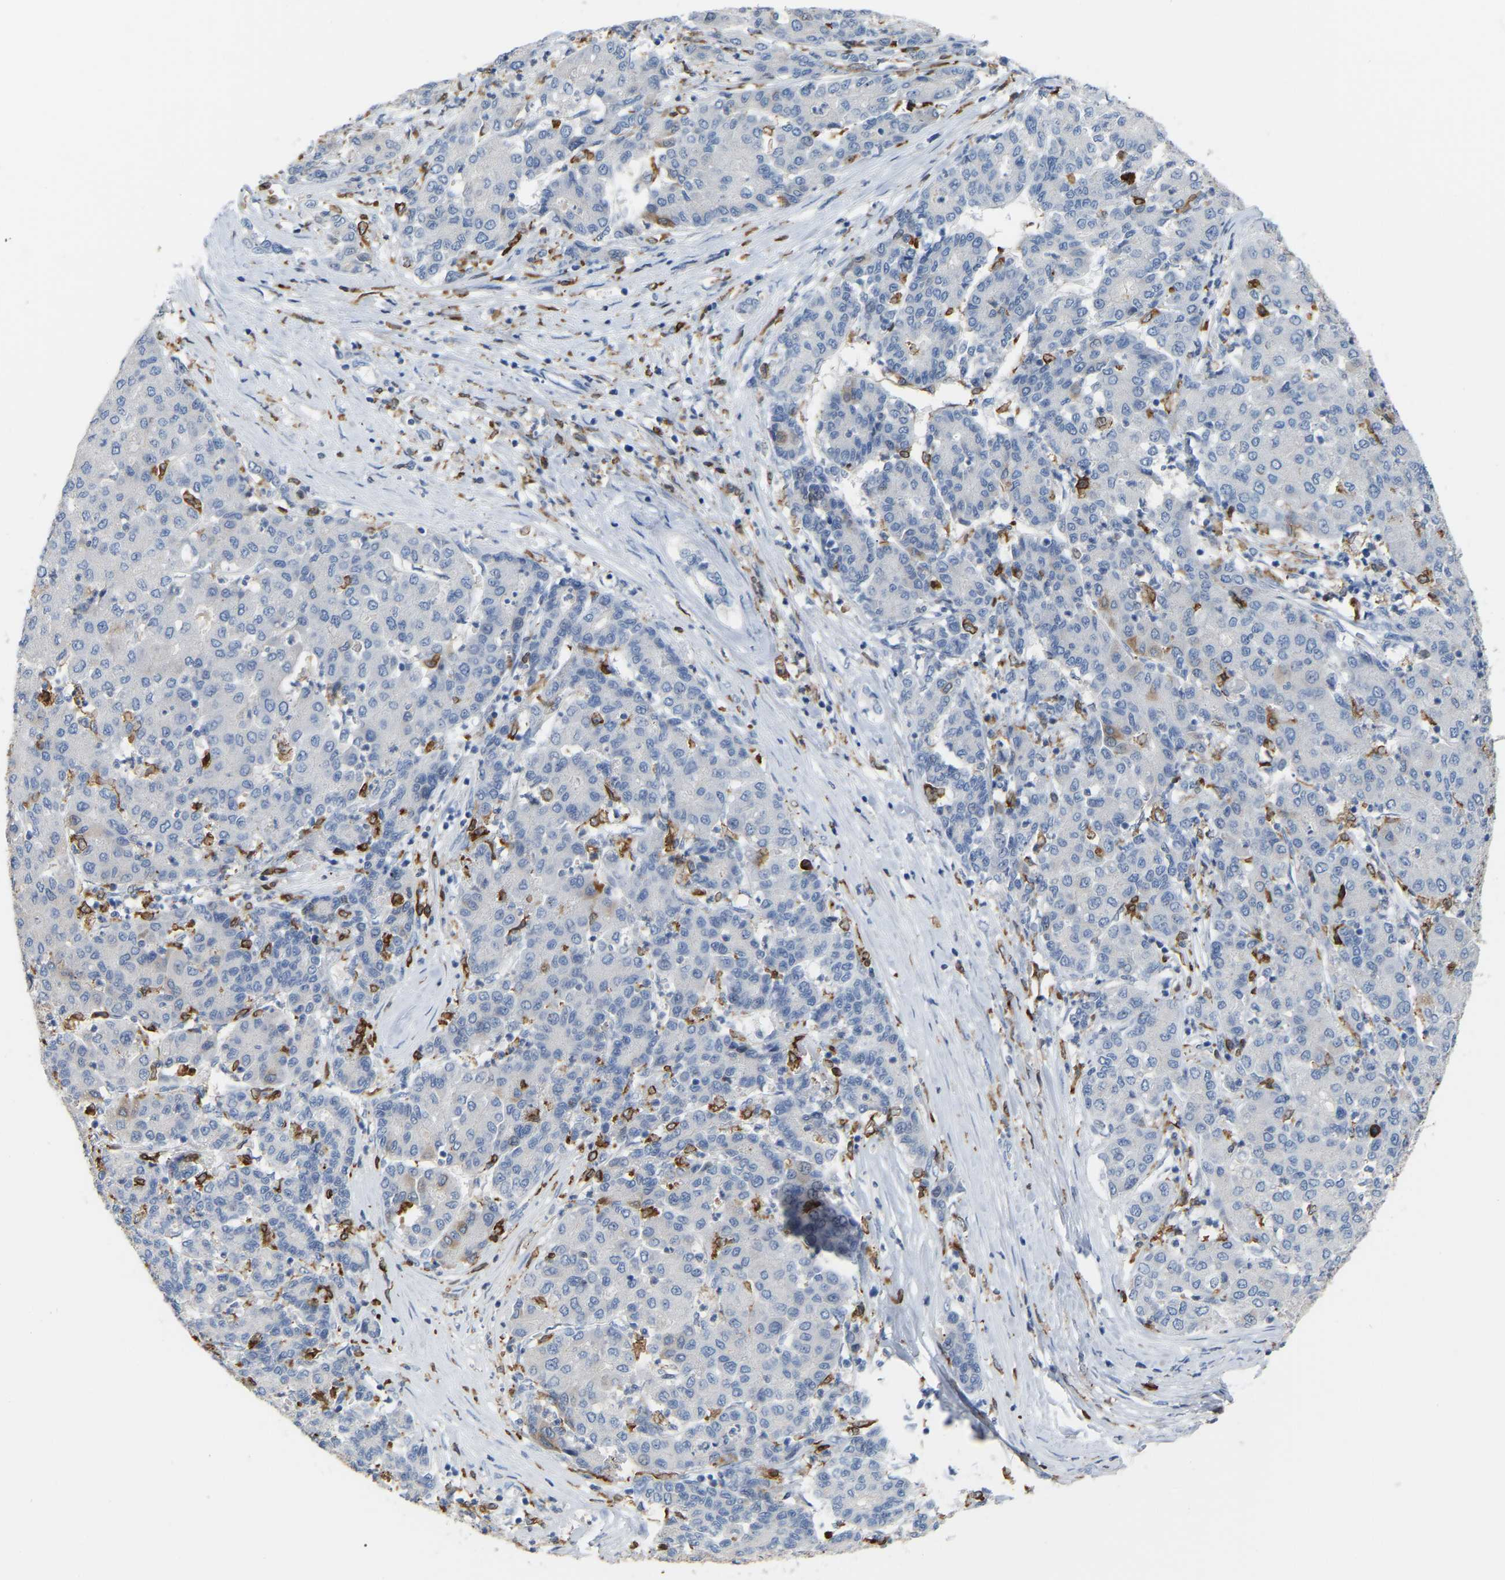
{"staining": {"intensity": "negative", "quantity": "none", "location": "none"}, "tissue": "liver cancer", "cell_type": "Tumor cells", "image_type": "cancer", "snomed": [{"axis": "morphology", "description": "Carcinoma, Hepatocellular, NOS"}, {"axis": "topography", "description": "Liver"}], "caption": "There is no significant staining in tumor cells of liver hepatocellular carcinoma.", "gene": "PTGS1", "patient": {"sex": "male", "age": 65}}